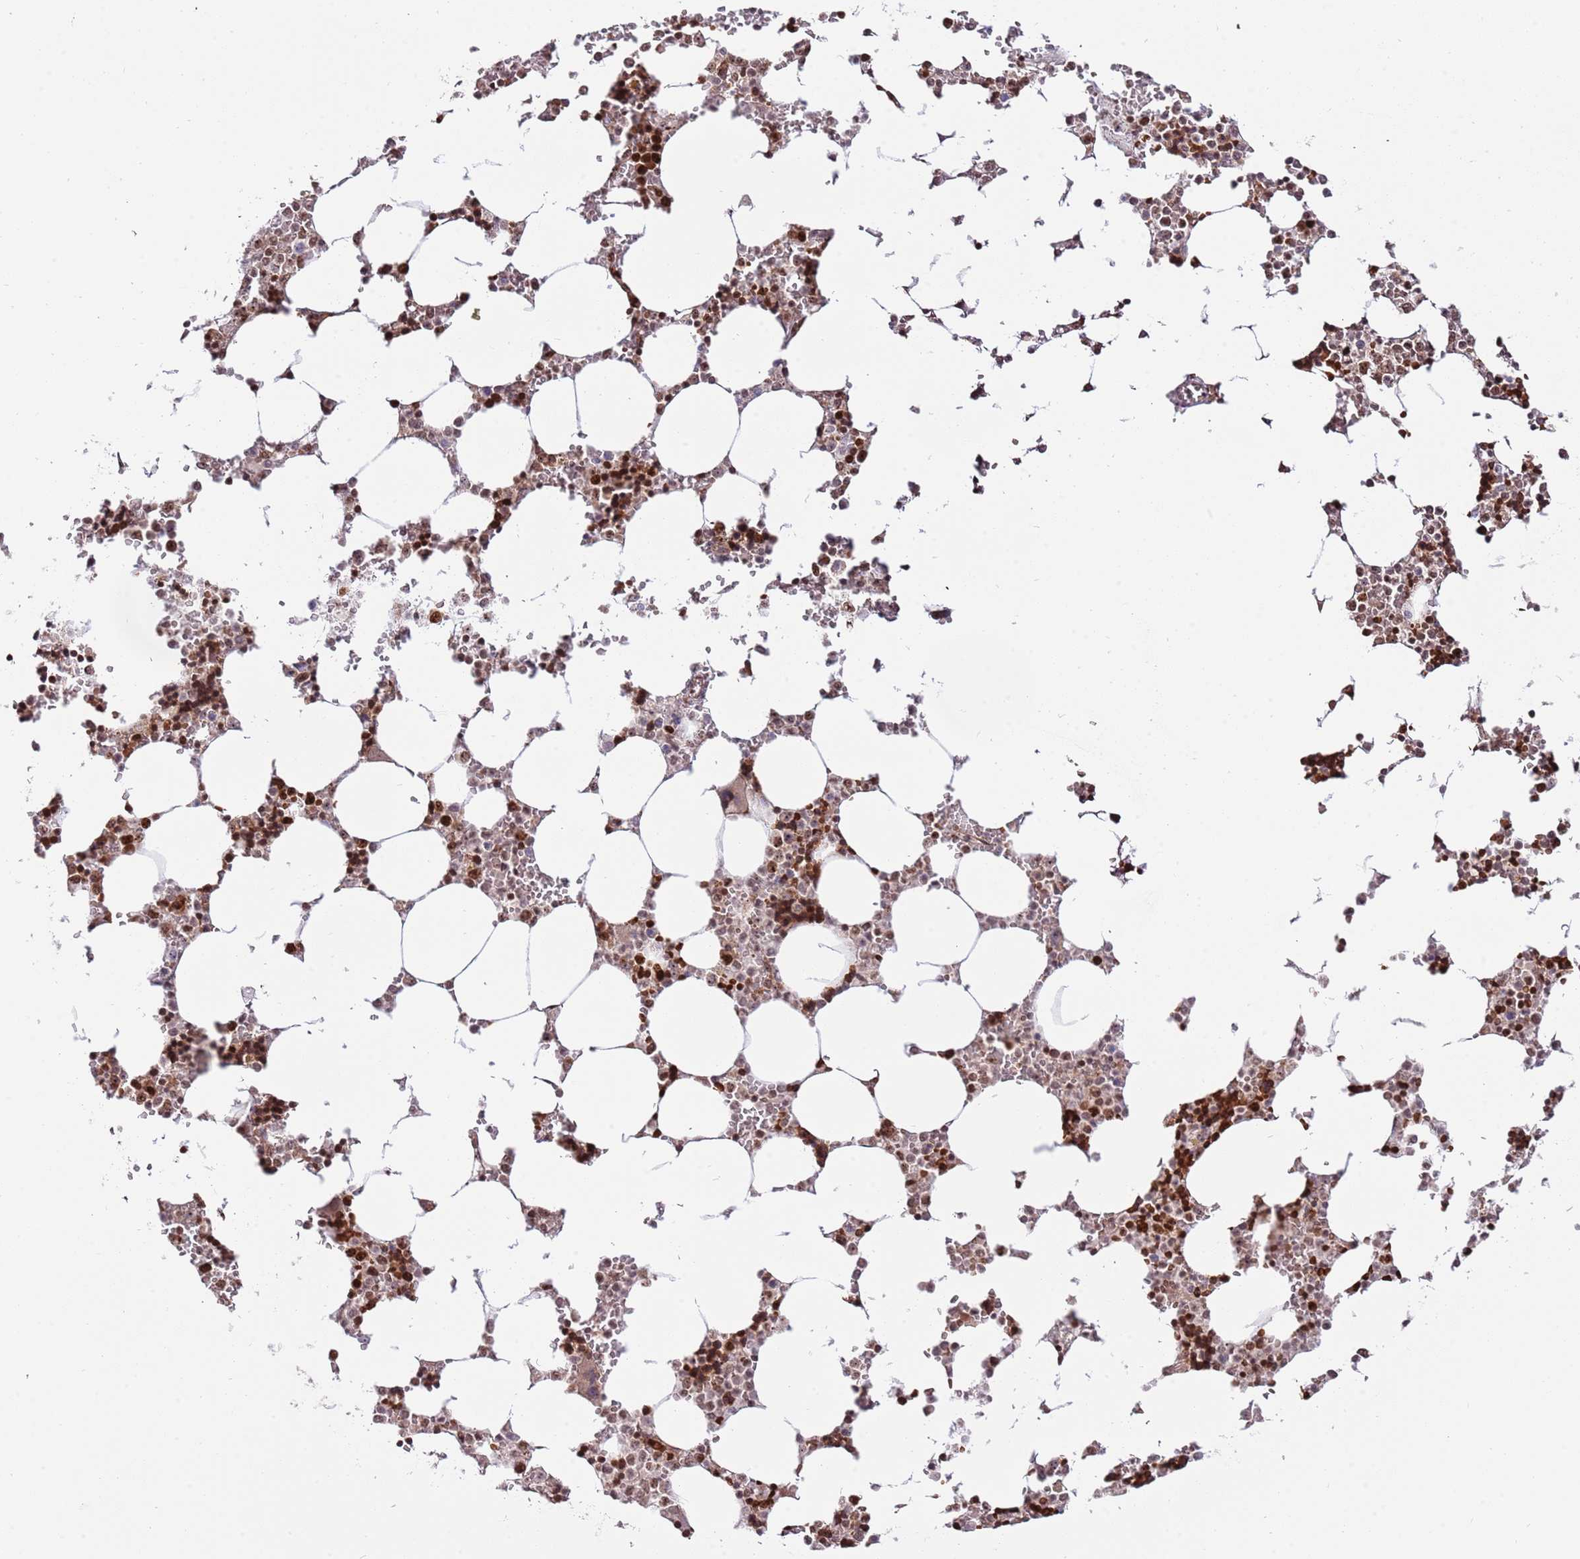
{"staining": {"intensity": "strong", "quantity": "25%-75%", "location": "cytoplasmic/membranous,nuclear"}, "tissue": "bone marrow", "cell_type": "Hematopoietic cells", "image_type": "normal", "snomed": [{"axis": "morphology", "description": "Normal tissue, NOS"}, {"axis": "topography", "description": "Bone marrow"}], "caption": "Strong cytoplasmic/membranous,nuclear positivity for a protein is present in approximately 25%-75% of hematopoietic cells of unremarkable bone marrow using IHC.", "gene": "RIF1", "patient": {"sex": "male", "age": 64}}